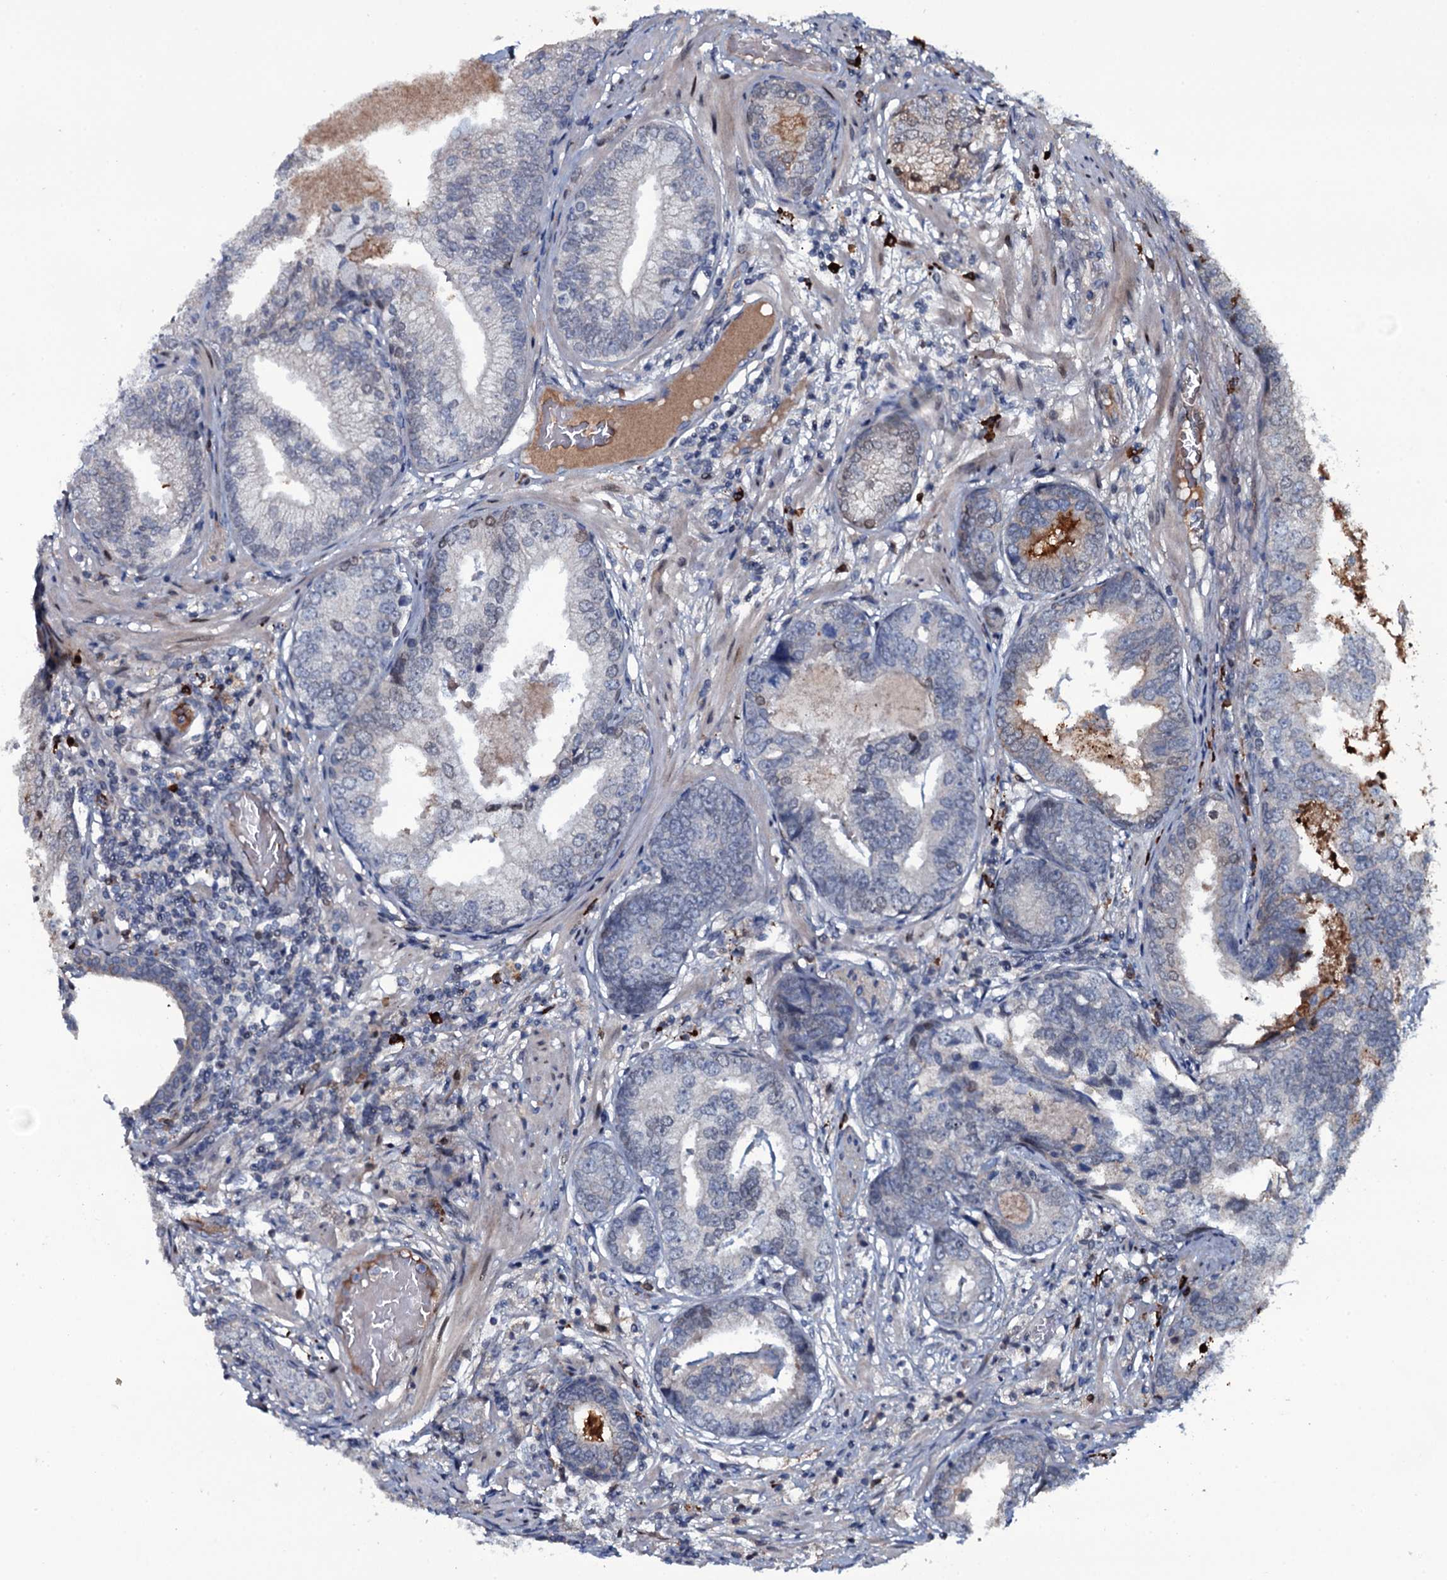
{"staining": {"intensity": "negative", "quantity": "none", "location": "none"}, "tissue": "prostate cancer", "cell_type": "Tumor cells", "image_type": "cancer", "snomed": [{"axis": "morphology", "description": "Adenocarcinoma, High grade"}, {"axis": "topography", "description": "Prostate"}], "caption": "There is no significant positivity in tumor cells of adenocarcinoma (high-grade) (prostate).", "gene": "LYG2", "patient": {"sex": "male", "age": 69}}